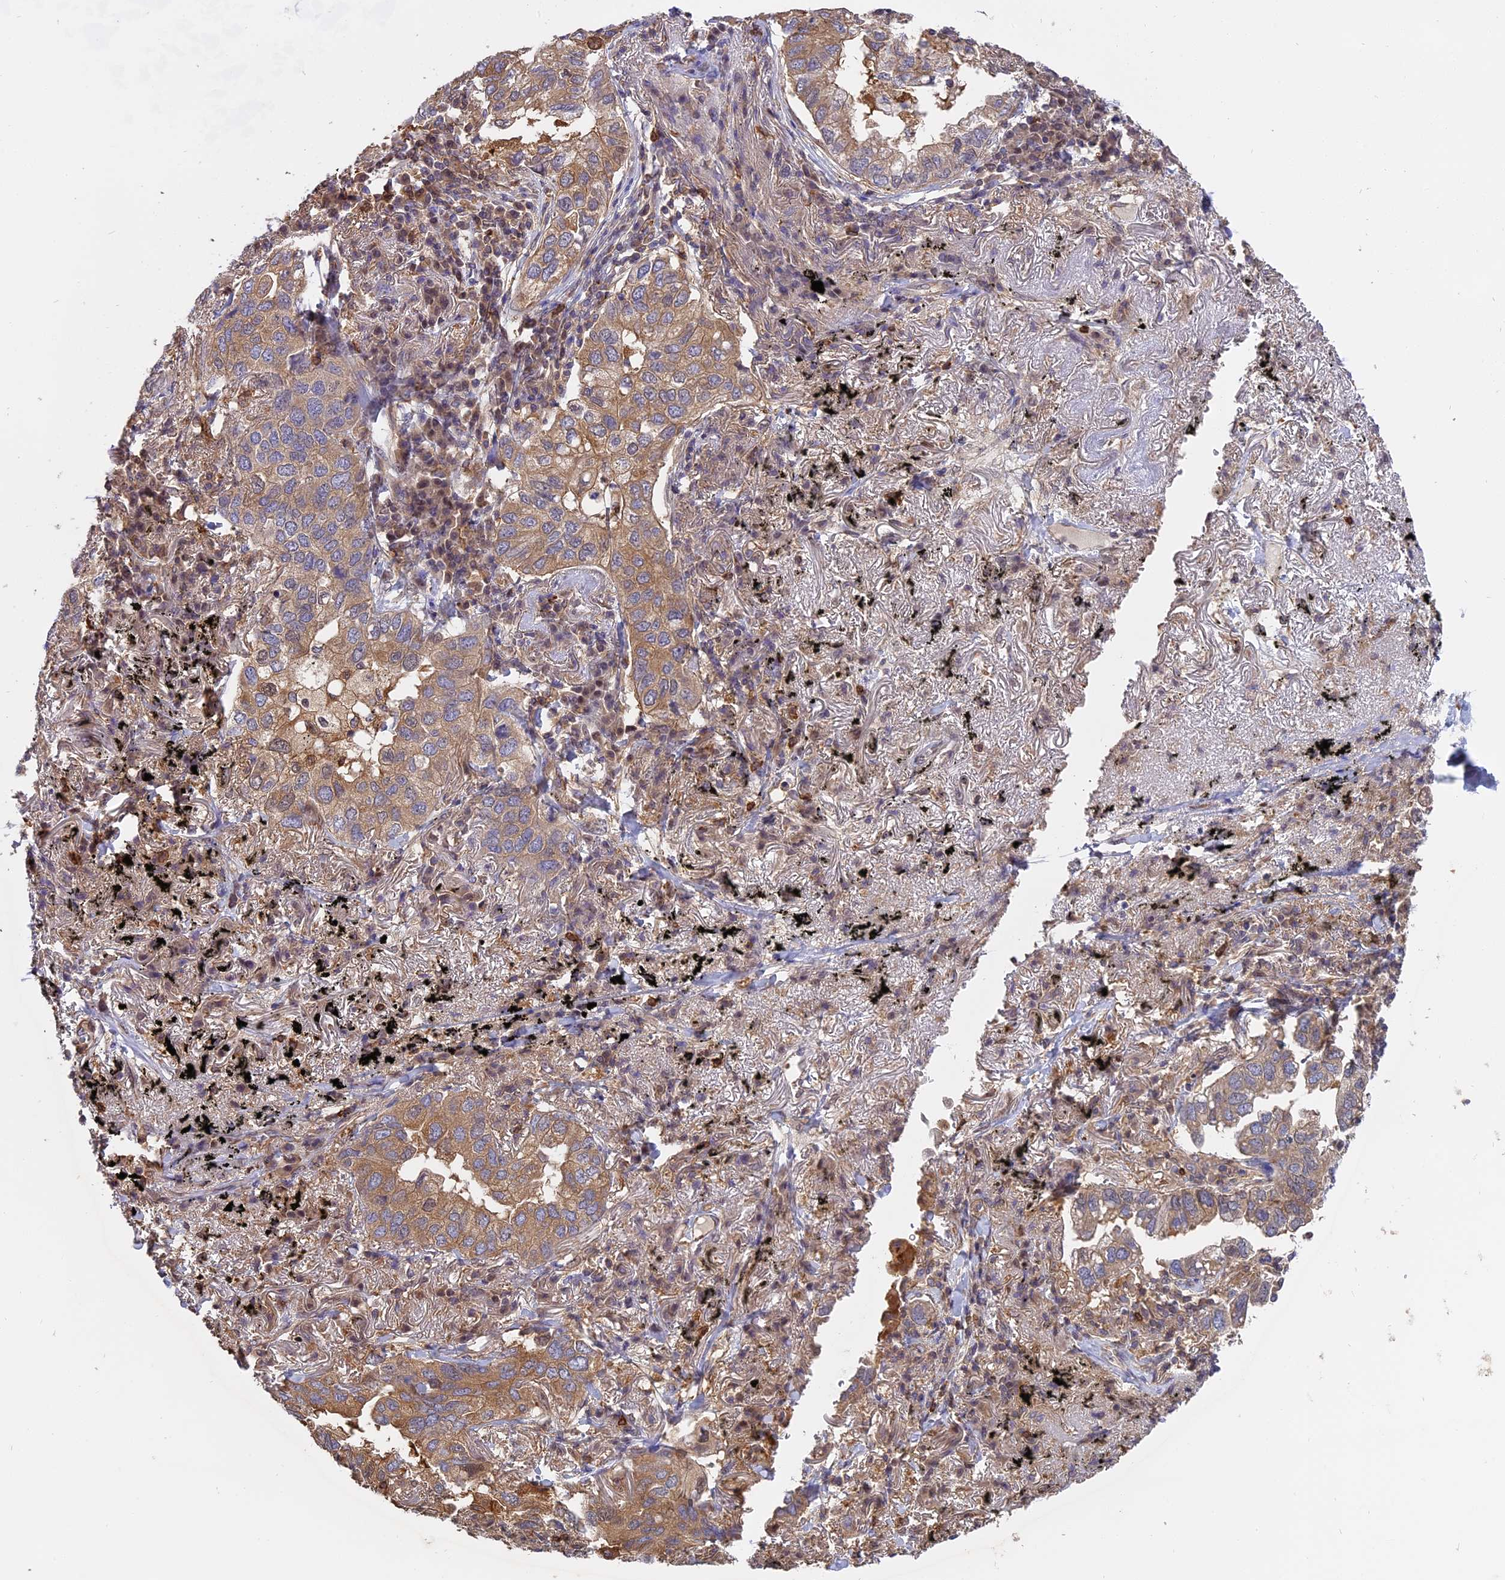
{"staining": {"intensity": "moderate", "quantity": ">75%", "location": "cytoplasmic/membranous"}, "tissue": "lung cancer", "cell_type": "Tumor cells", "image_type": "cancer", "snomed": [{"axis": "morphology", "description": "Adenocarcinoma, NOS"}, {"axis": "topography", "description": "Lung"}], "caption": "Protein staining shows moderate cytoplasmic/membranous expression in about >75% of tumor cells in lung adenocarcinoma. (Stains: DAB (3,3'-diaminobenzidine) in brown, nuclei in blue, Microscopy: brightfield microscopy at high magnification).", "gene": "FAM118B", "patient": {"sex": "male", "age": 65}}